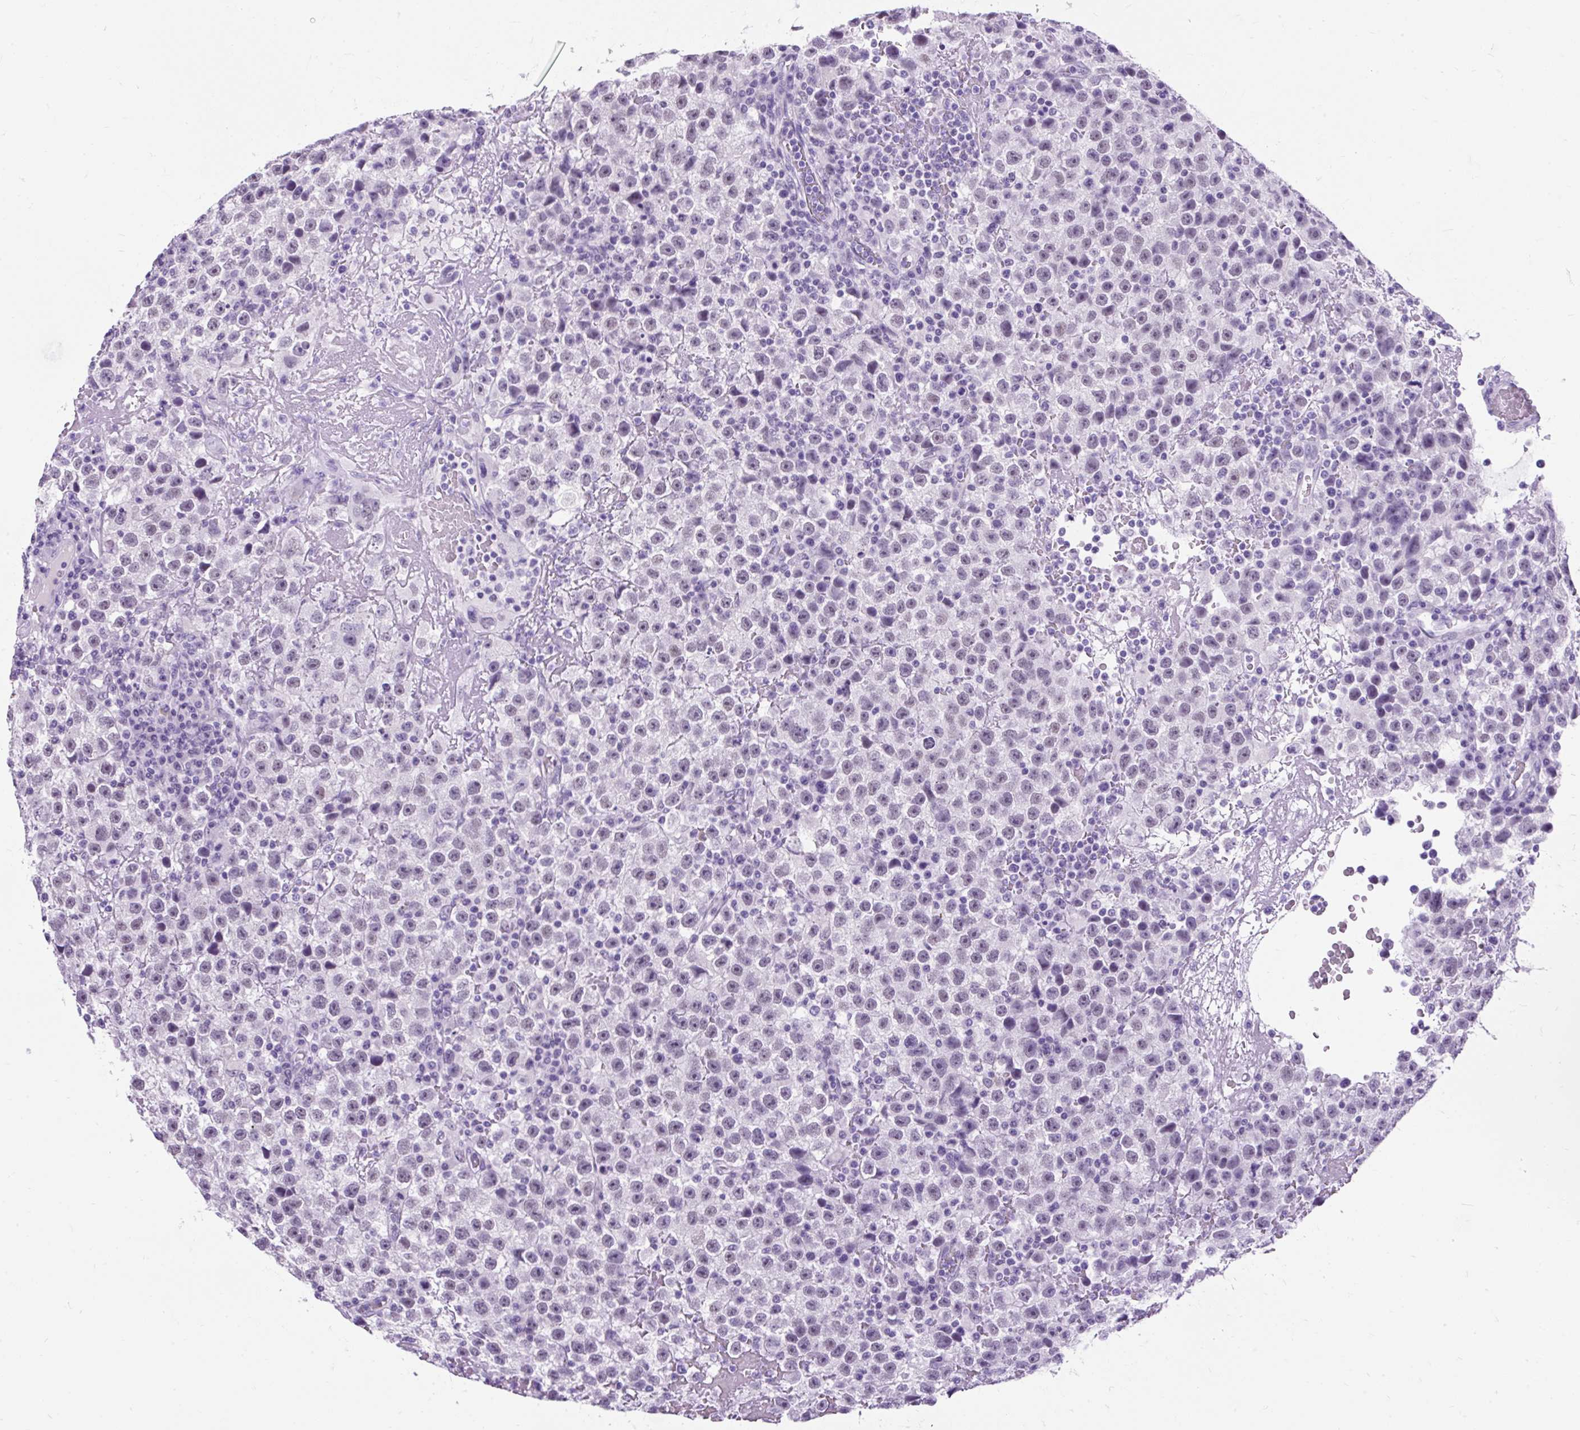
{"staining": {"intensity": "weak", "quantity": "<25%", "location": "nuclear"}, "tissue": "testis cancer", "cell_type": "Tumor cells", "image_type": "cancer", "snomed": [{"axis": "morphology", "description": "Seminoma, NOS"}, {"axis": "topography", "description": "Testis"}], "caption": "The micrograph displays no staining of tumor cells in testis cancer.", "gene": "SCGB1A1", "patient": {"sex": "male", "age": 22}}